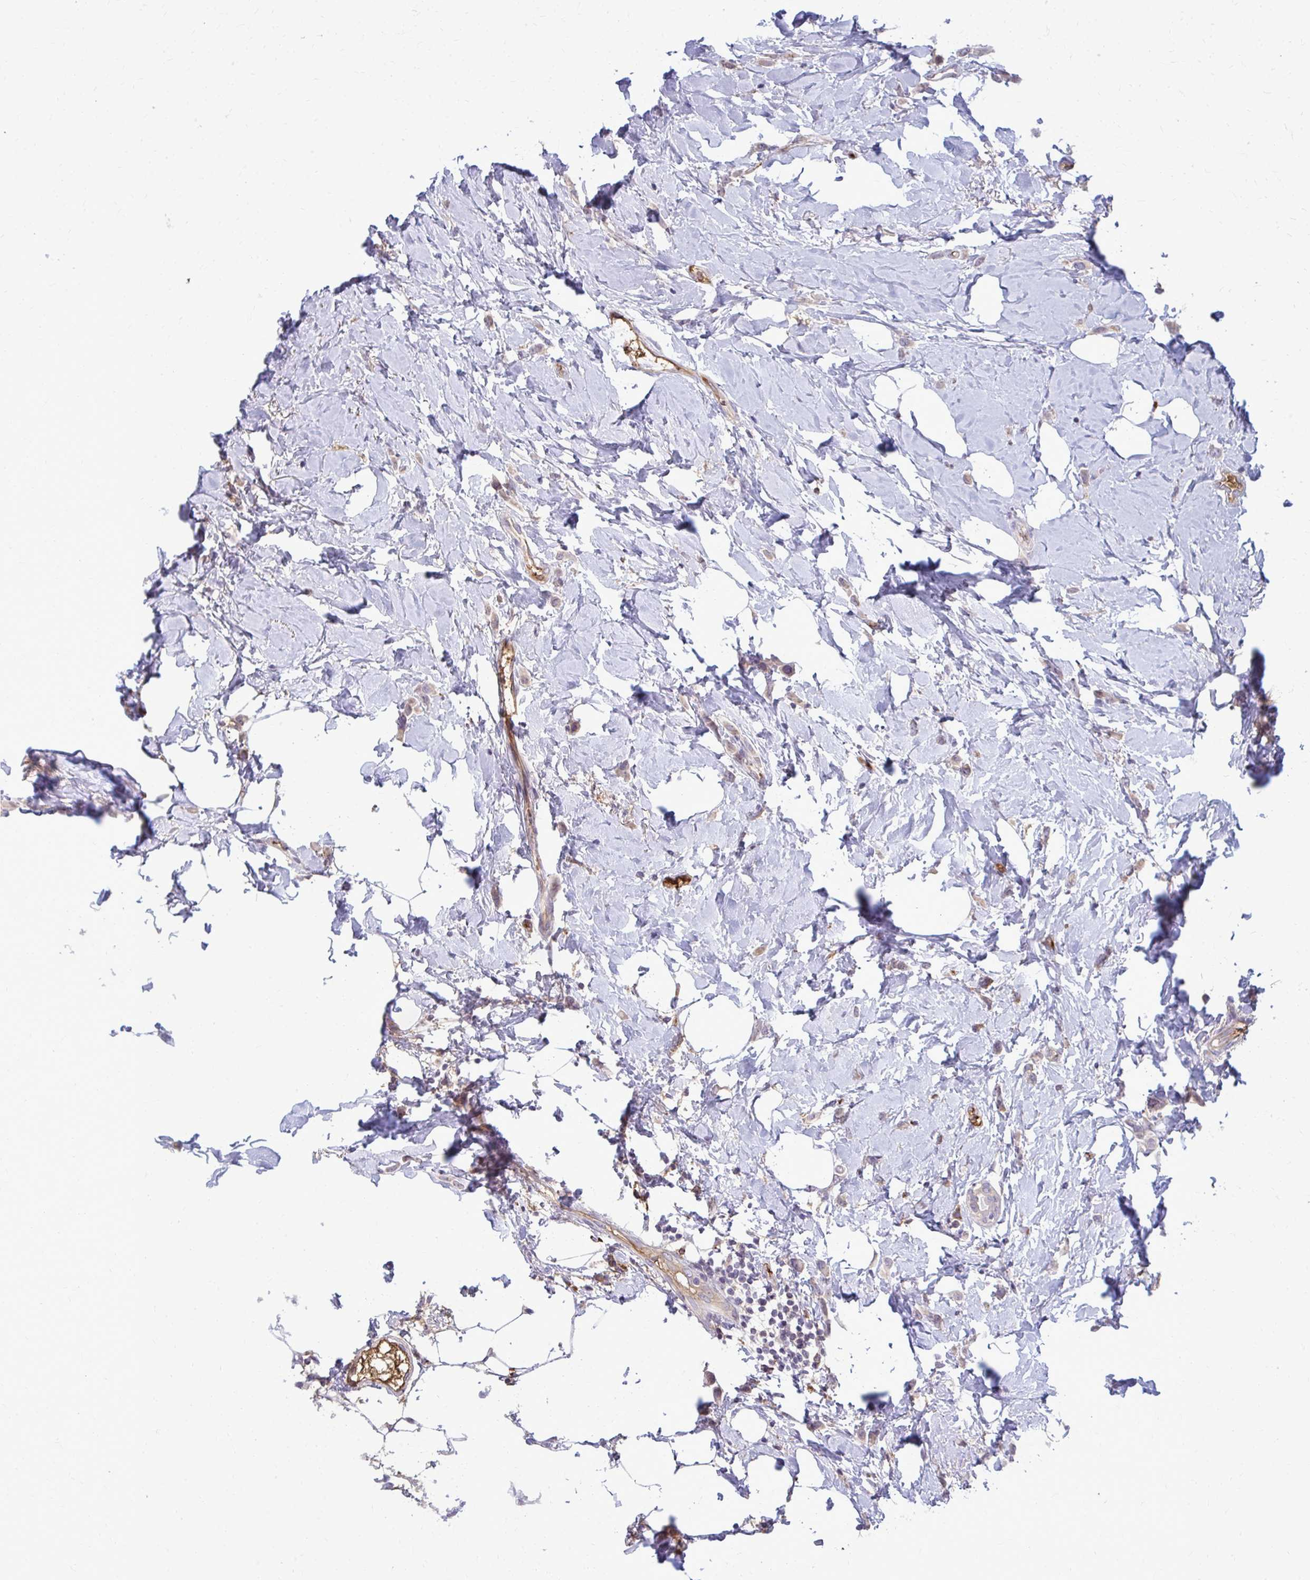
{"staining": {"intensity": "negative", "quantity": "none", "location": "none"}, "tissue": "breast cancer", "cell_type": "Tumor cells", "image_type": "cancer", "snomed": [{"axis": "morphology", "description": "Lobular carcinoma"}, {"axis": "topography", "description": "Breast"}], "caption": "Histopathology image shows no significant protein expression in tumor cells of breast lobular carcinoma.", "gene": "MCRIP2", "patient": {"sex": "female", "age": 66}}